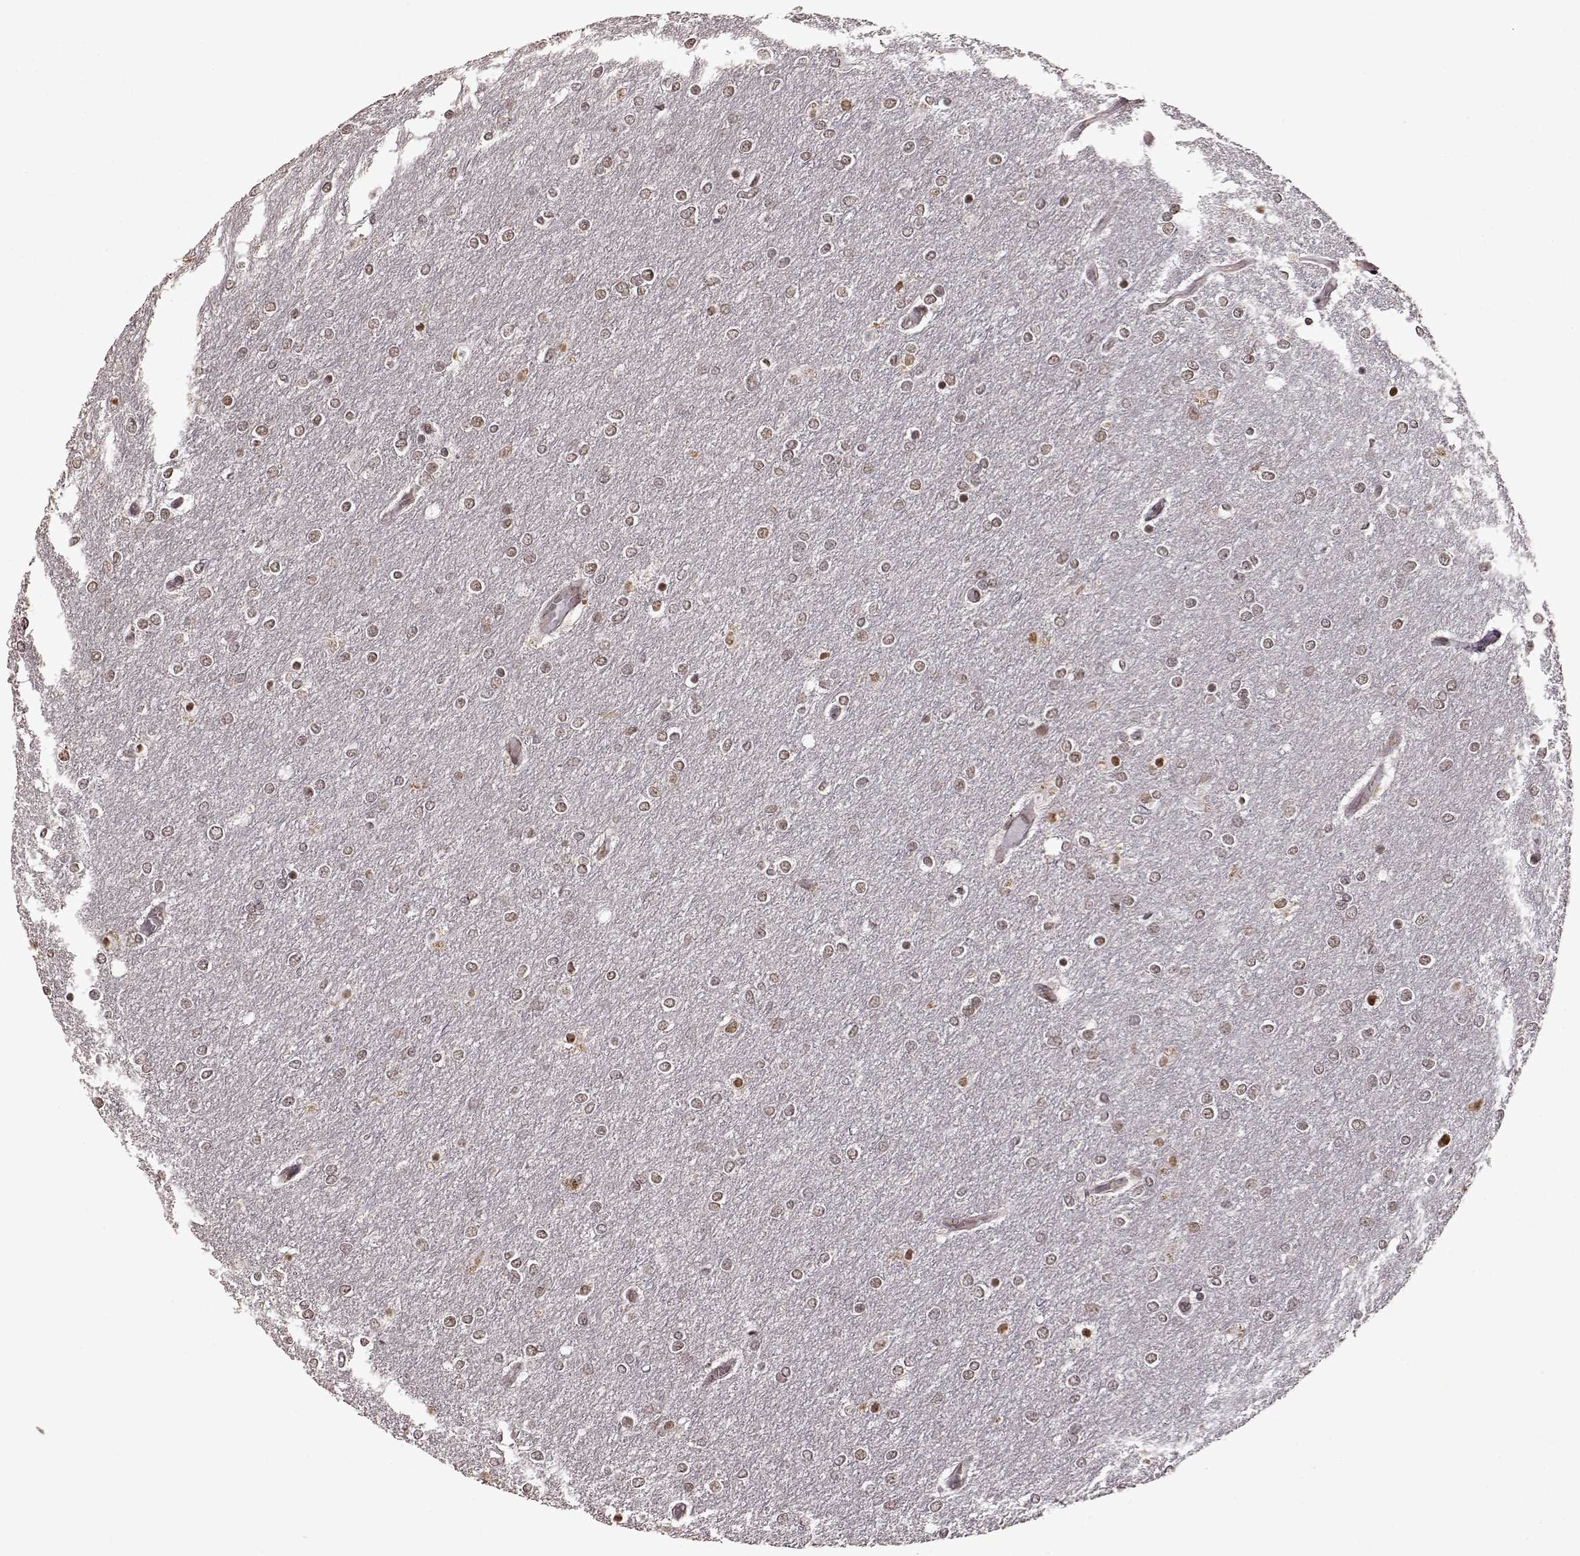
{"staining": {"intensity": "weak", "quantity": "<25%", "location": "nuclear"}, "tissue": "glioma", "cell_type": "Tumor cells", "image_type": "cancer", "snomed": [{"axis": "morphology", "description": "Glioma, malignant, High grade"}, {"axis": "topography", "description": "Brain"}], "caption": "IHC image of neoplastic tissue: glioma stained with DAB exhibits no significant protein positivity in tumor cells.", "gene": "RRAGD", "patient": {"sex": "female", "age": 61}}